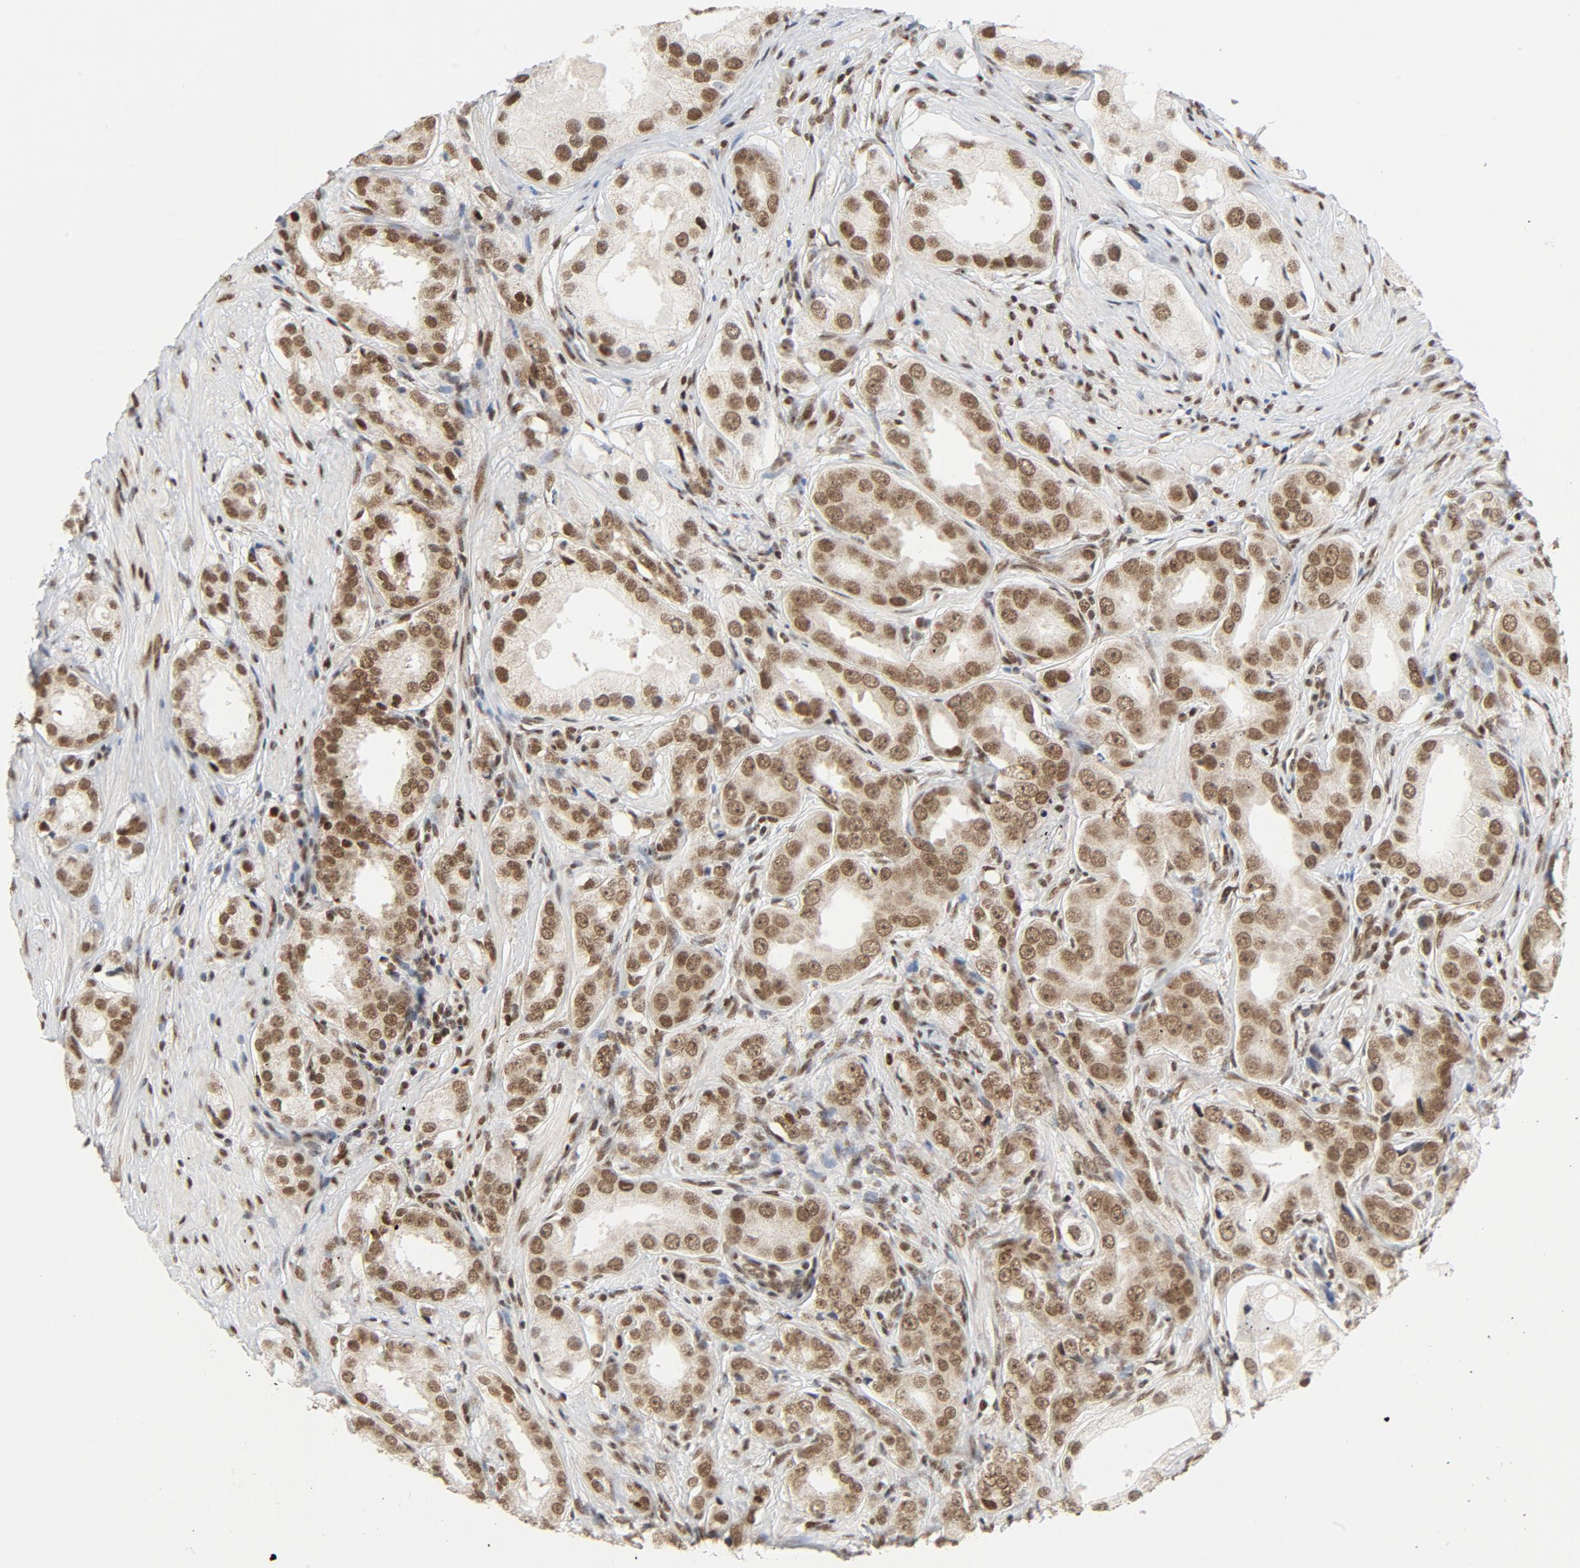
{"staining": {"intensity": "moderate", "quantity": ">75%", "location": "nuclear"}, "tissue": "prostate cancer", "cell_type": "Tumor cells", "image_type": "cancer", "snomed": [{"axis": "morphology", "description": "Adenocarcinoma, Medium grade"}, {"axis": "topography", "description": "Prostate"}], "caption": "Prostate cancer (medium-grade adenocarcinoma) stained with a brown dye demonstrates moderate nuclear positive expression in approximately >75% of tumor cells.", "gene": "ERCC1", "patient": {"sex": "male", "age": 53}}